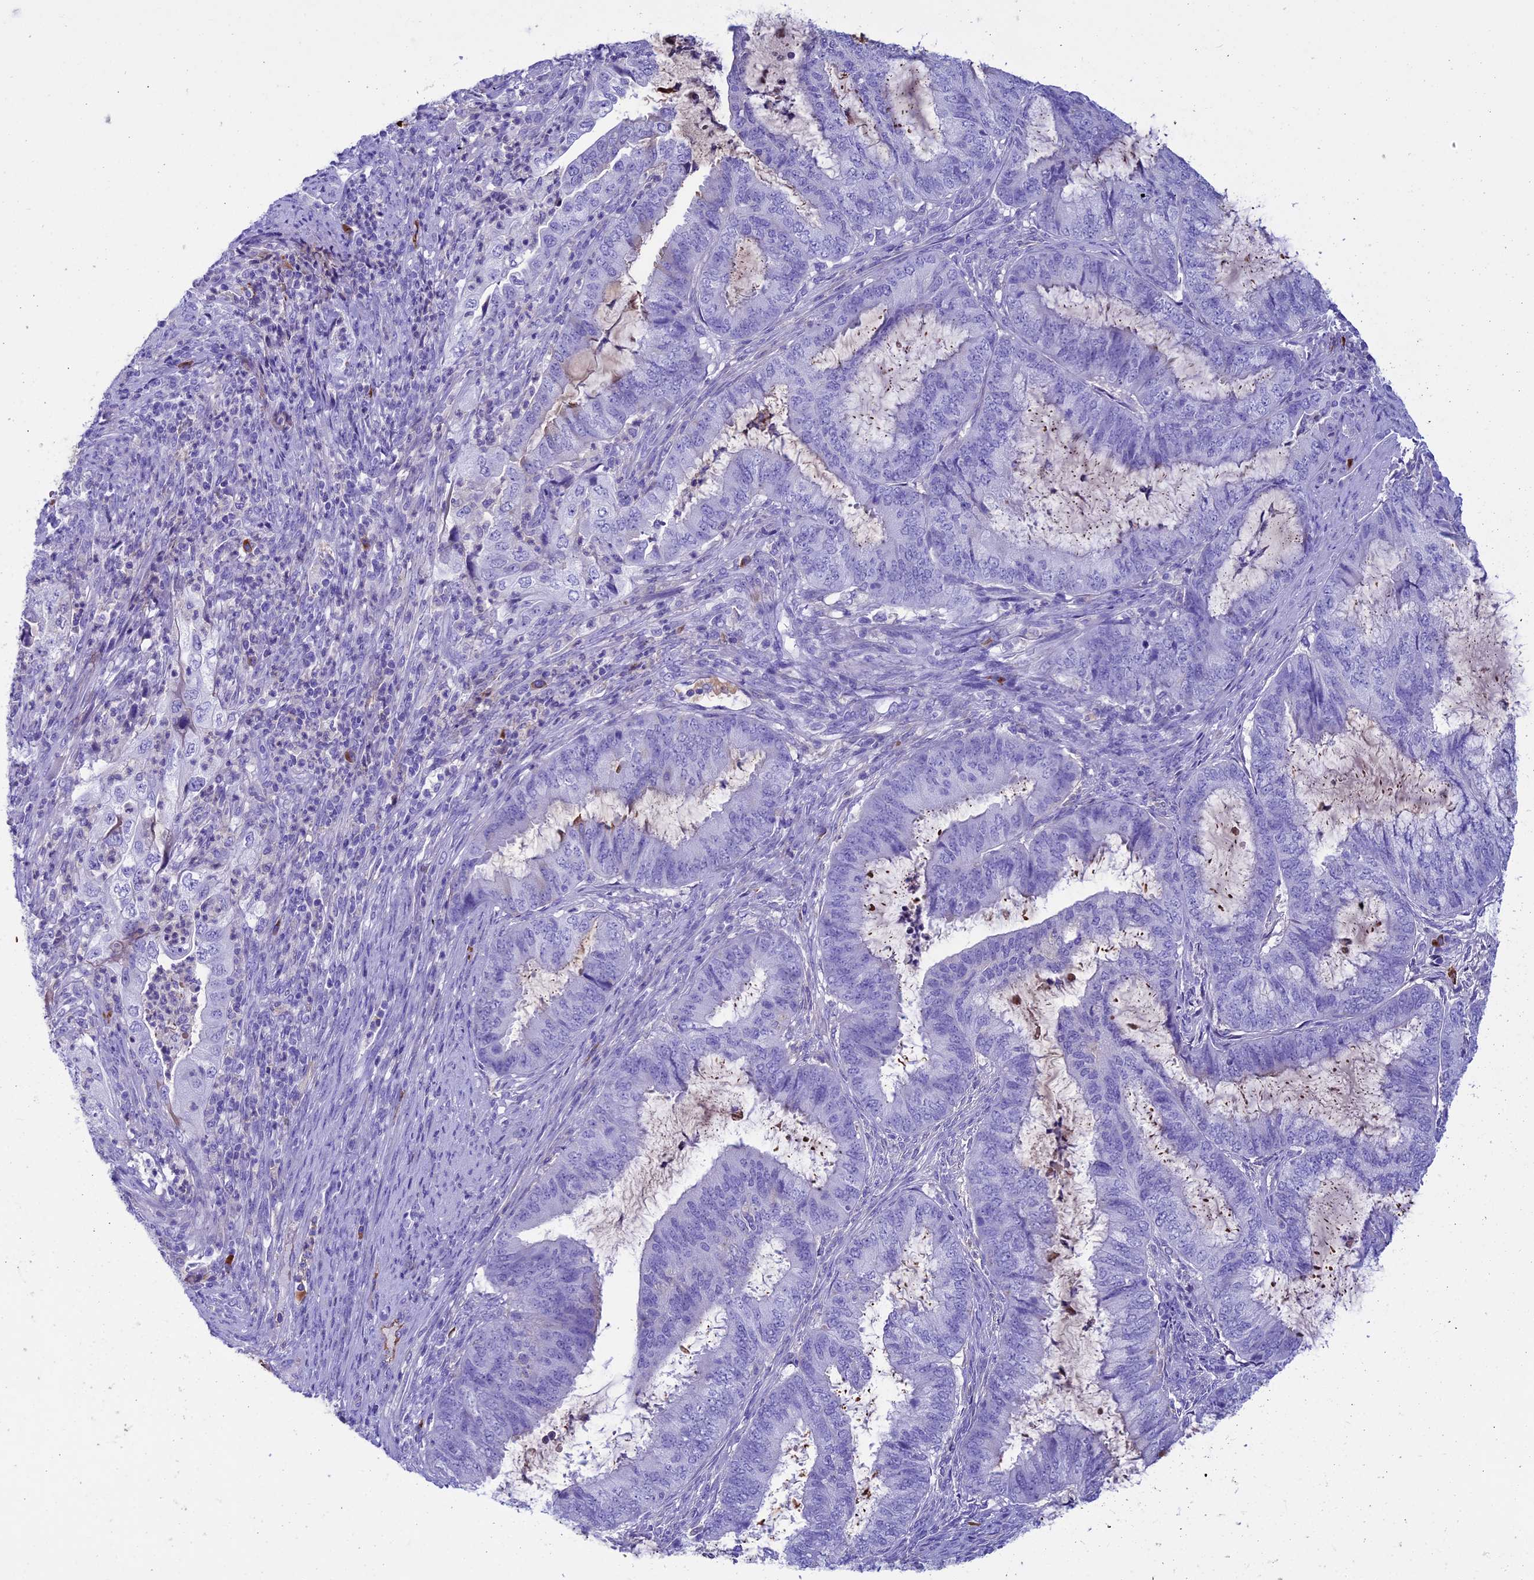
{"staining": {"intensity": "negative", "quantity": "none", "location": "none"}, "tissue": "endometrial cancer", "cell_type": "Tumor cells", "image_type": "cancer", "snomed": [{"axis": "morphology", "description": "Adenocarcinoma, NOS"}, {"axis": "topography", "description": "Endometrium"}], "caption": "There is no significant positivity in tumor cells of endometrial adenocarcinoma. (Stains: DAB IHC with hematoxylin counter stain, Microscopy: brightfield microscopy at high magnification).", "gene": "IGSF6", "patient": {"sex": "female", "age": 51}}